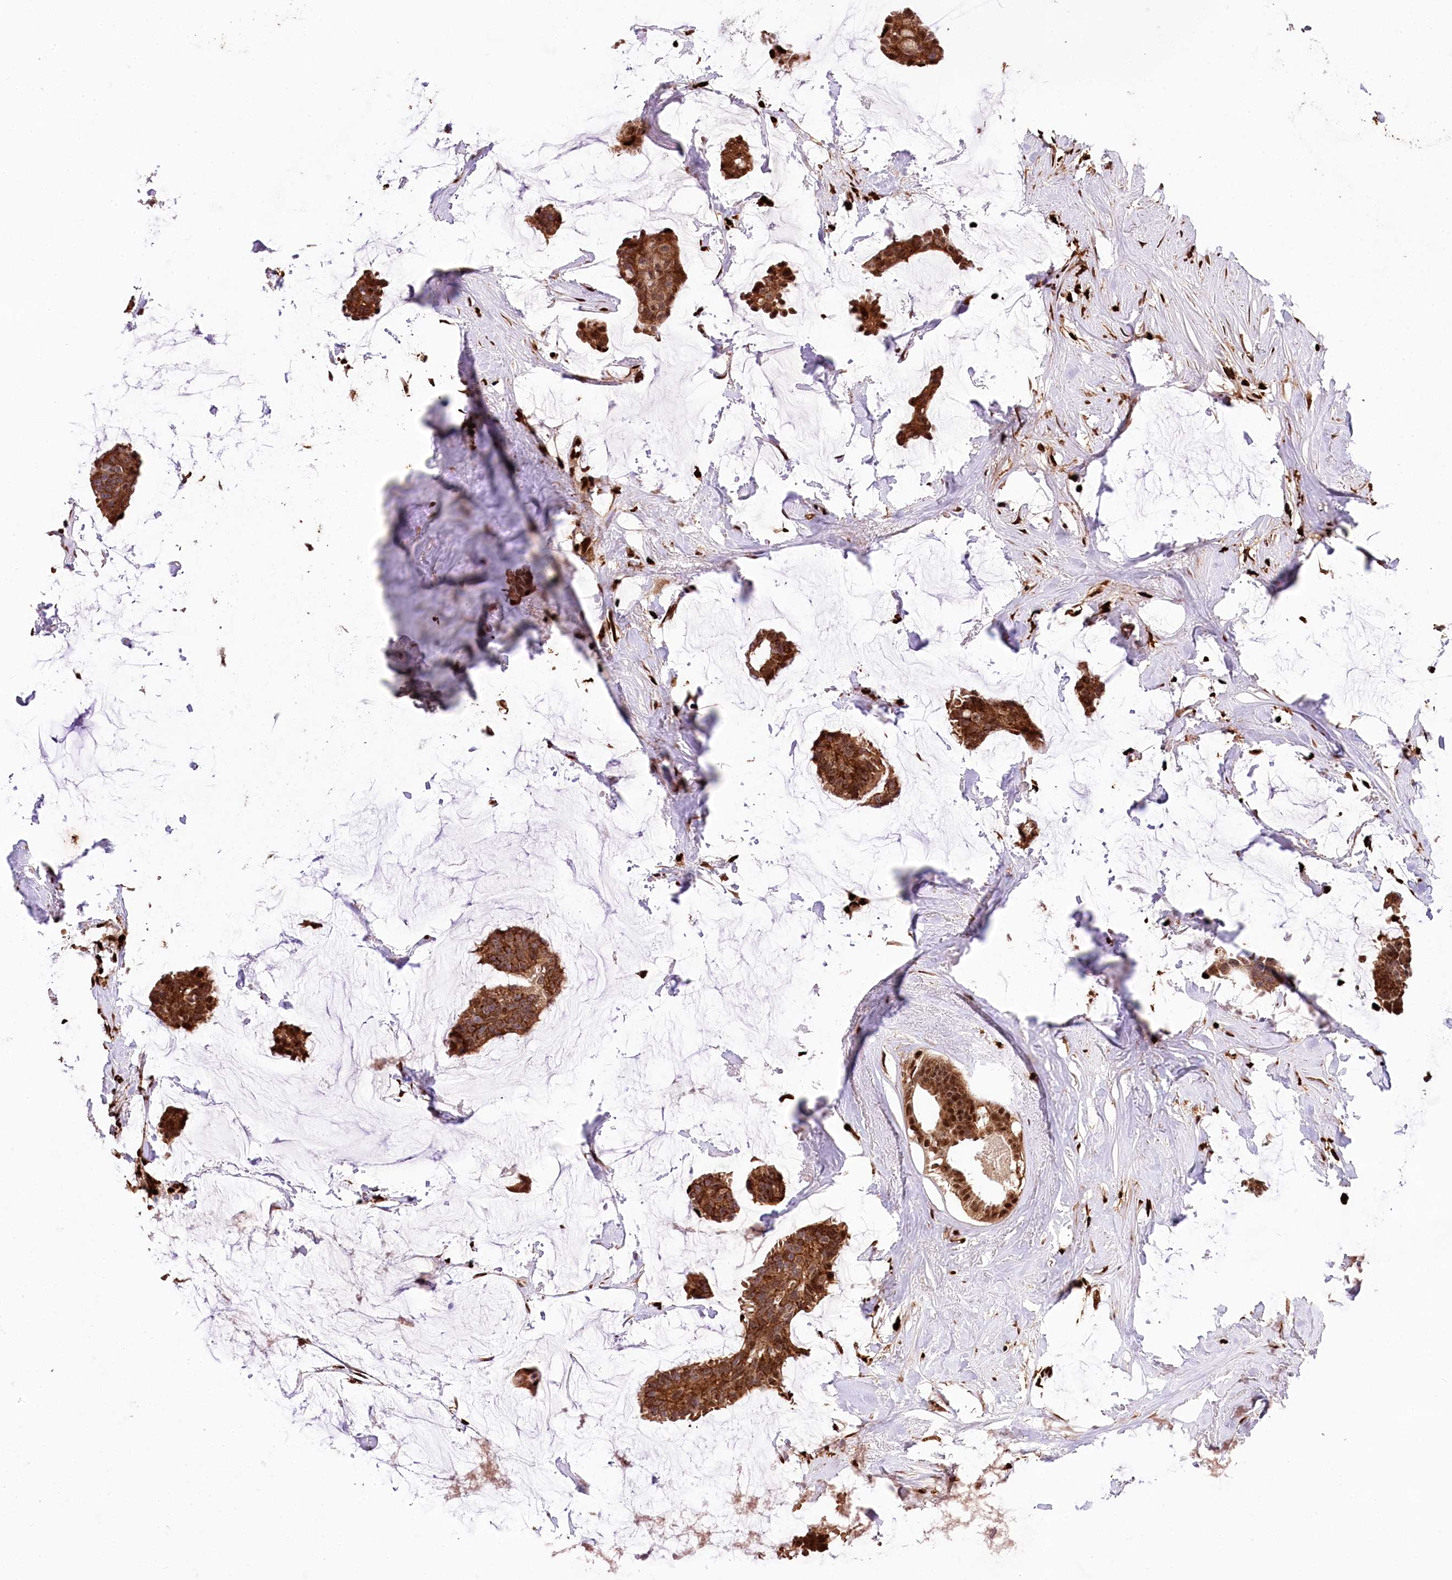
{"staining": {"intensity": "strong", "quantity": ">75%", "location": "cytoplasmic/membranous,nuclear"}, "tissue": "breast cancer", "cell_type": "Tumor cells", "image_type": "cancer", "snomed": [{"axis": "morphology", "description": "Duct carcinoma"}, {"axis": "topography", "description": "Breast"}], "caption": "A brown stain labels strong cytoplasmic/membranous and nuclear positivity of a protein in human infiltrating ductal carcinoma (breast) tumor cells. (Brightfield microscopy of DAB IHC at high magnification).", "gene": "FIGN", "patient": {"sex": "female", "age": 93}}